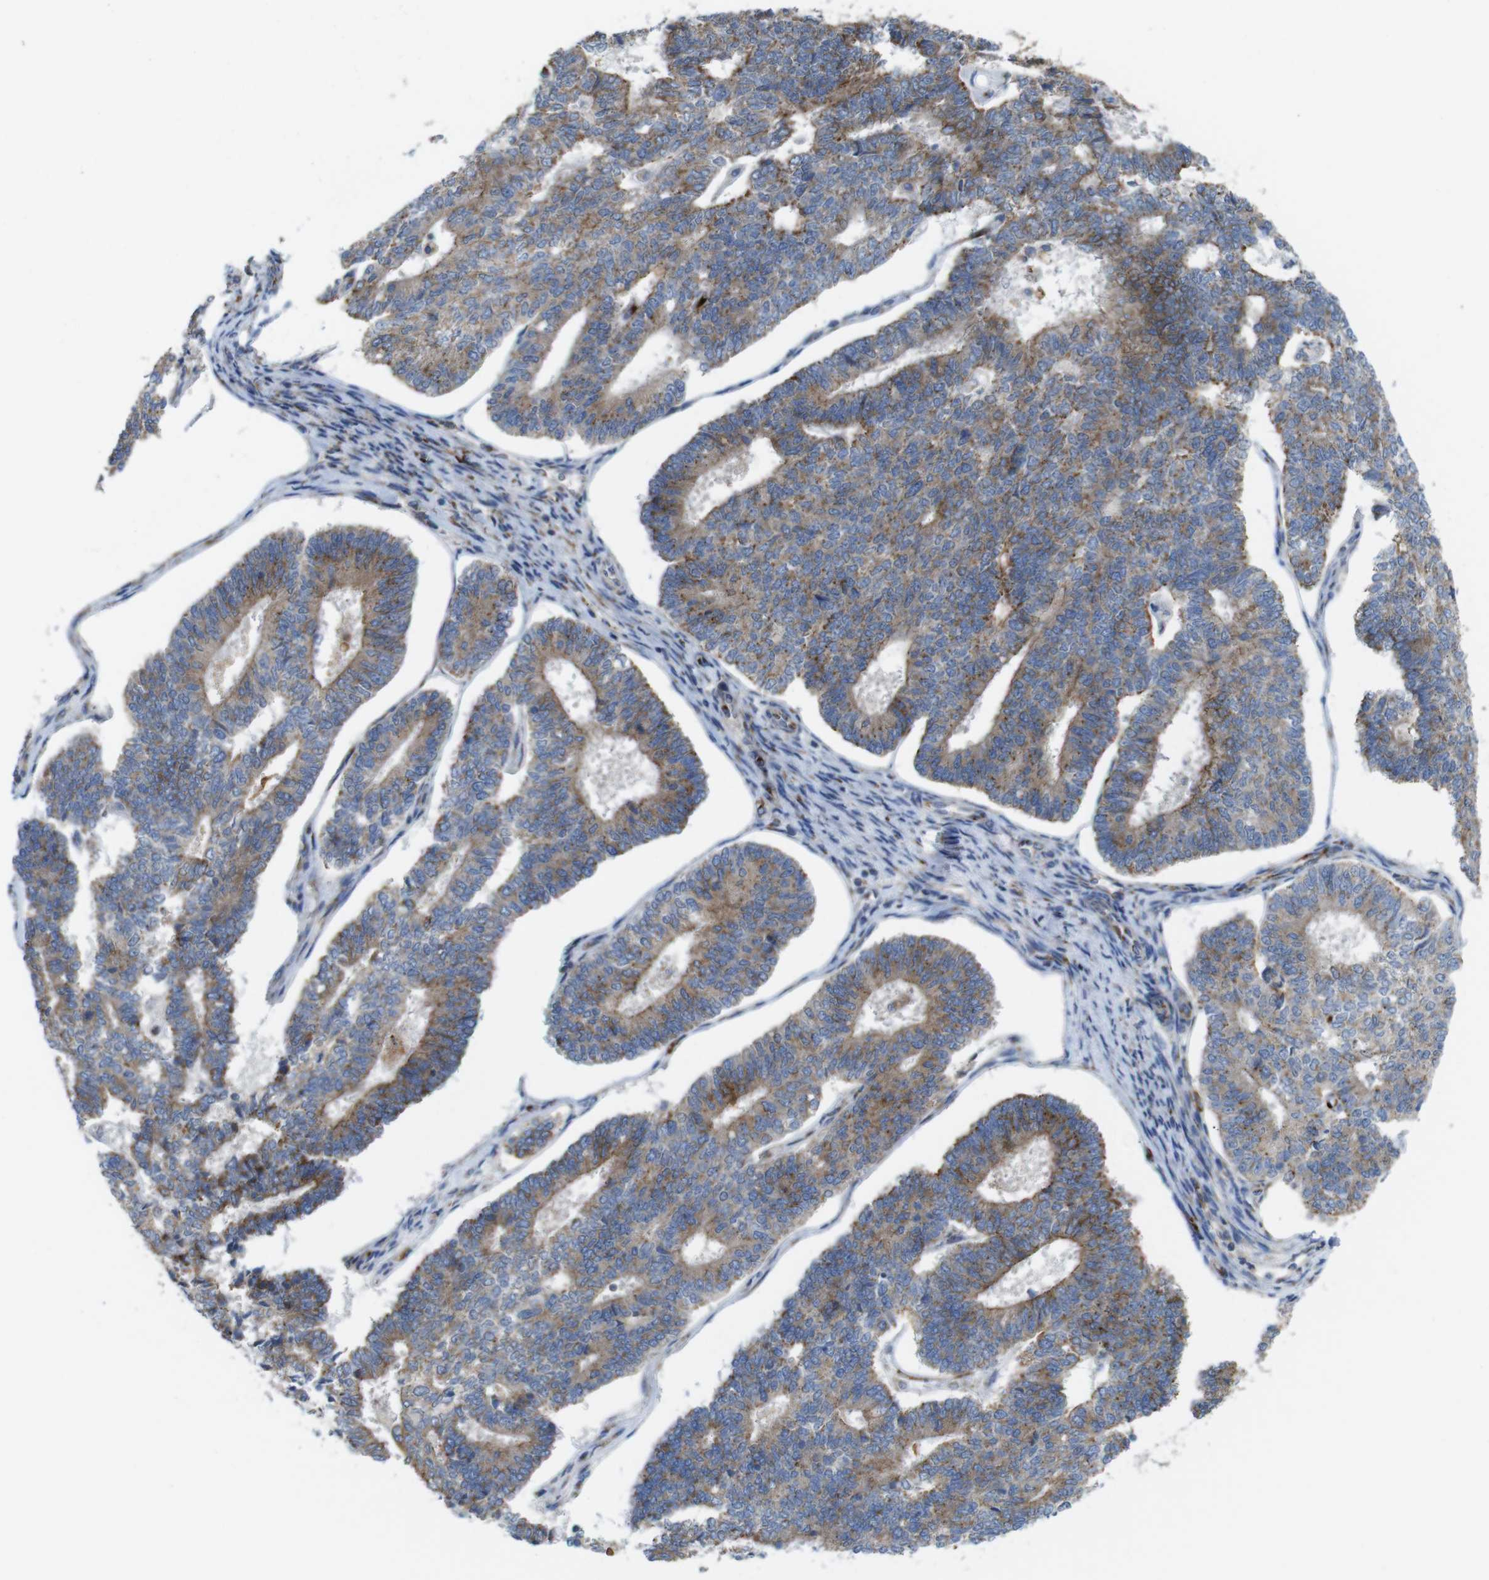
{"staining": {"intensity": "moderate", "quantity": ">75%", "location": "cytoplasmic/membranous"}, "tissue": "endometrial cancer", "cell_type": "Tumor cells", "image_type": "cancer", "snomed": [{"axis": "morphology", "description": "Adenocarcinoma, NOS"}, {"axis": "topography", "description": "Endometrium"}], "caption": "Brown immunohistochemical staining in adenocarcinoma (endometrial) demonstrates moderate cytoplasmic/membranous positivity in approximately >75% of tumor cells. (Stains: DAB (3,3'-diaminobenzidine) in brown, nuclei in blue, Microscopy: brightfield microscopy at high magnification).", "gene": "EFCAB14", "patient": {"sex": "female", "age": 70}}